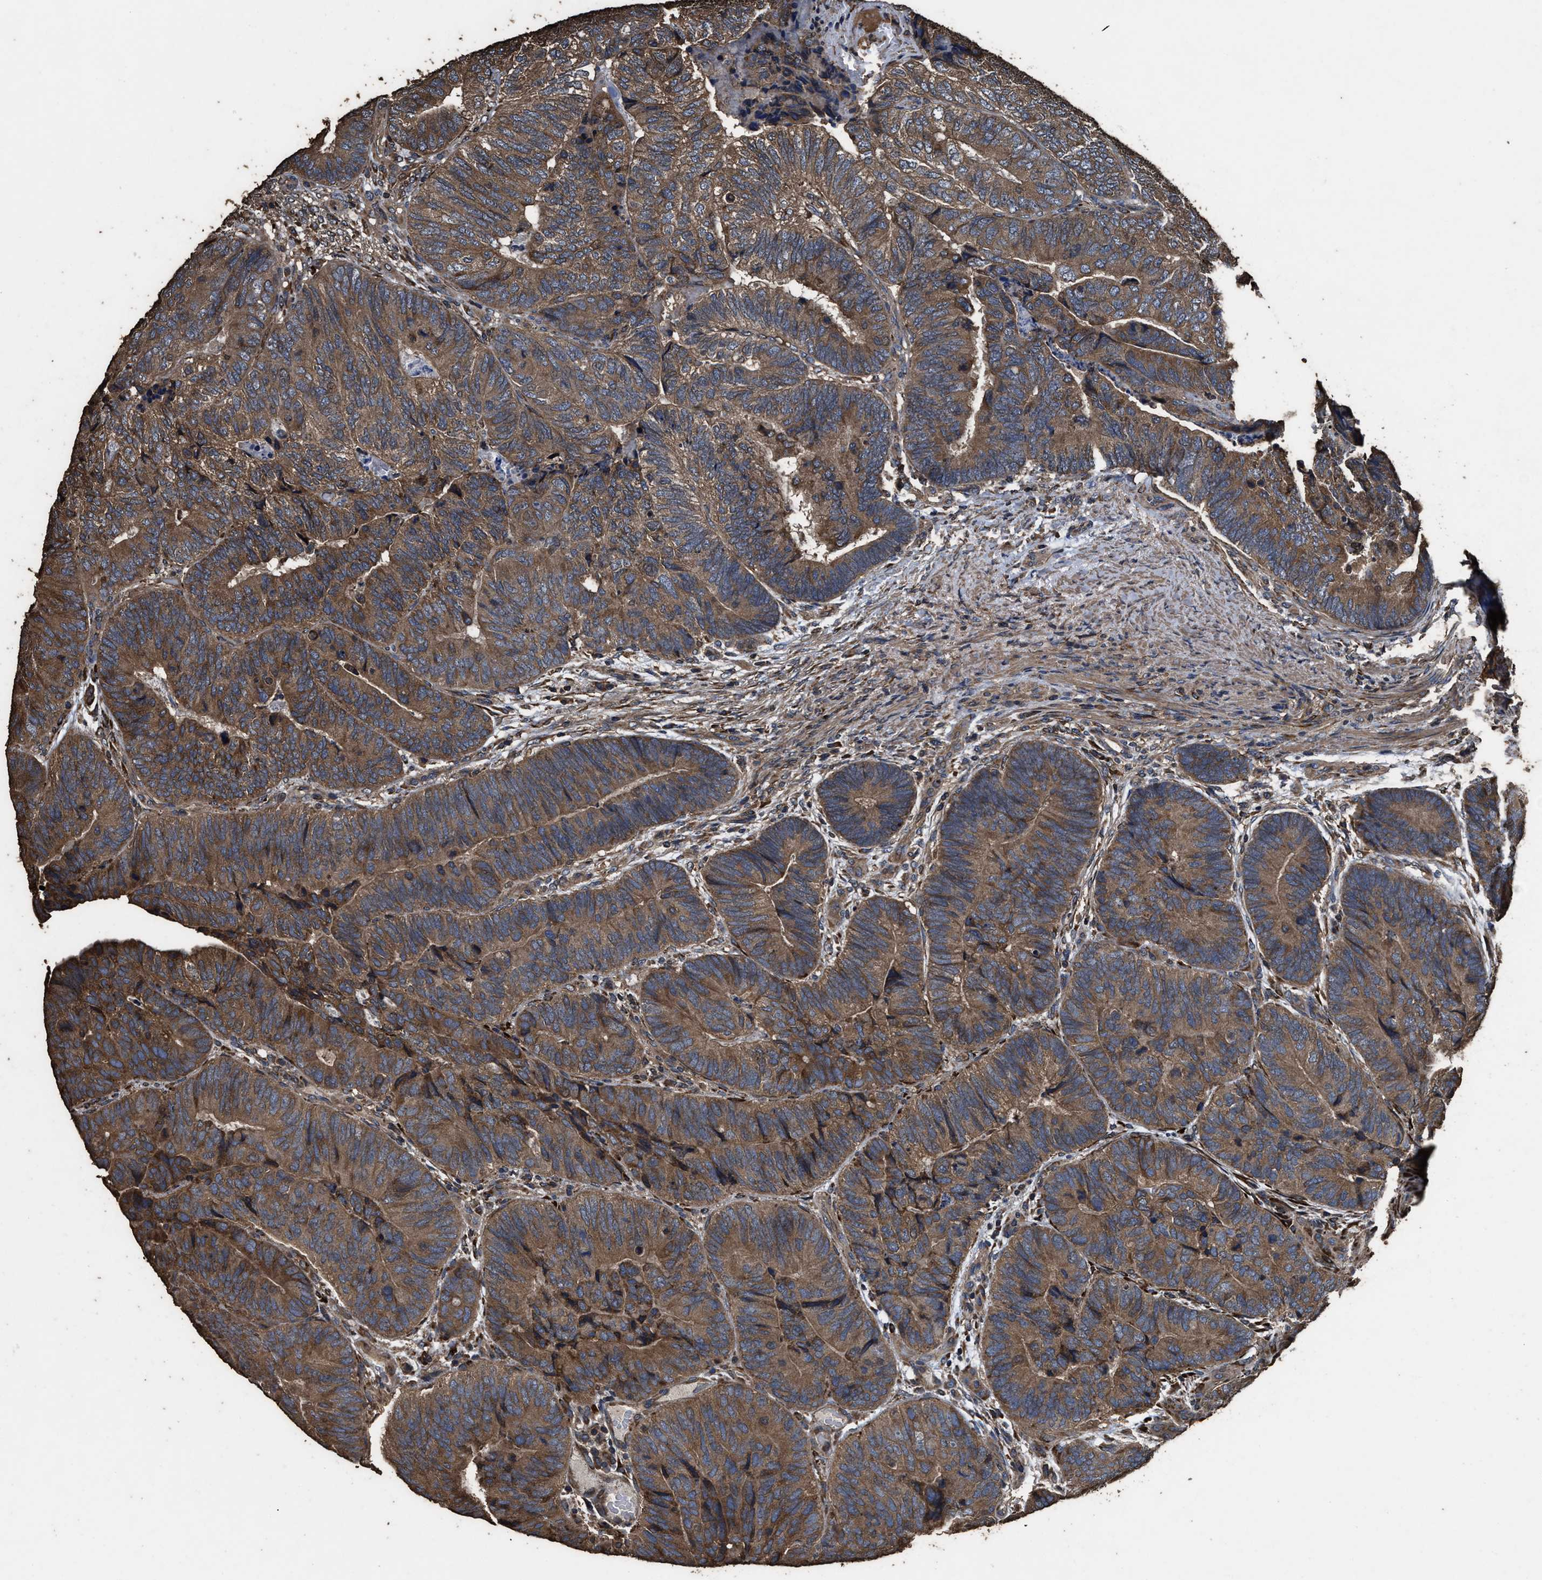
{"staining": {"intensity": "strong", "quantity": ">75%", "location": "cytoplasmic/membranous"}, "tissue": "colorectal cancer", "cell_type": "Tumor cells", "image_type": "cancer", "snomed": [{"axis": "morphology", "description": "Adenocarcinoma, NOS"}, {"axis": "topography", "description": "Colon"}], "caption": "Immunohistochemical staining of adenocarcinoma (colorectal) demonstrates high levels of strong cytoplasmic/membranous expression in about >75% of tumor cells.", "gene": "ZMYND19", "patient": {"sex": "female", "age": 67}}